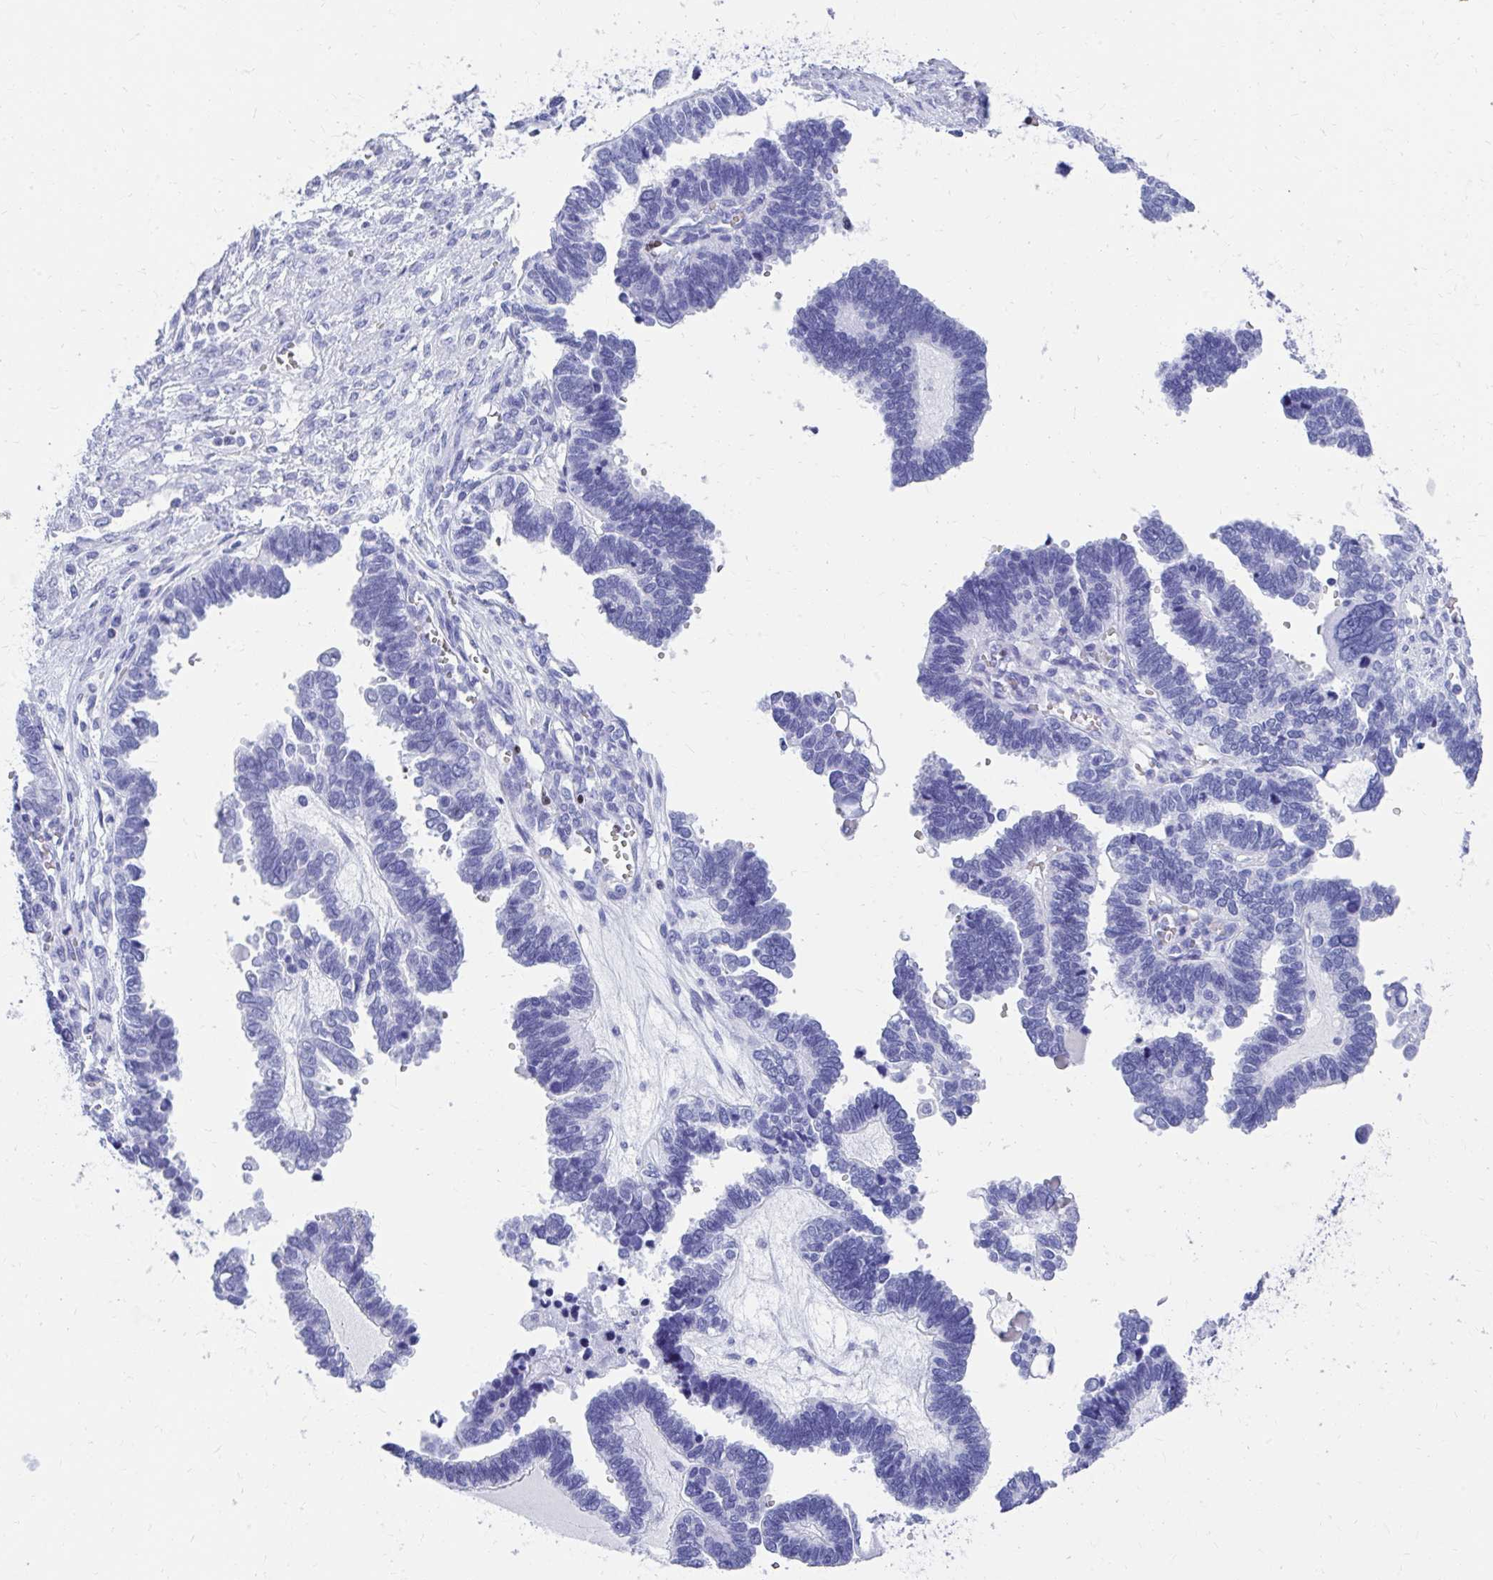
{"staining": {"intensity": "negative", "quantity": "none", "location": "none"}, "tissue": "ovarian cancer", "cell_type": "Tumor cells", "image_type": "cancer", "snomed": [{"axis": "morphology", "description": "Cystadenocarcinoma, serous, NOS"}, {"axis": "topography", "description": "Ovary"}], "caption": "High magnification brightfield microscopy of serous cystadenocarcinoma (ovarian) stained with DAB (3,3'-diaminobenzidine) (brown) and counterstained with hematoxylin (blue): tumor cells show no significant positivity.", "gene": "RUNX3", "patient": {"sex": "female", "age": 51}}